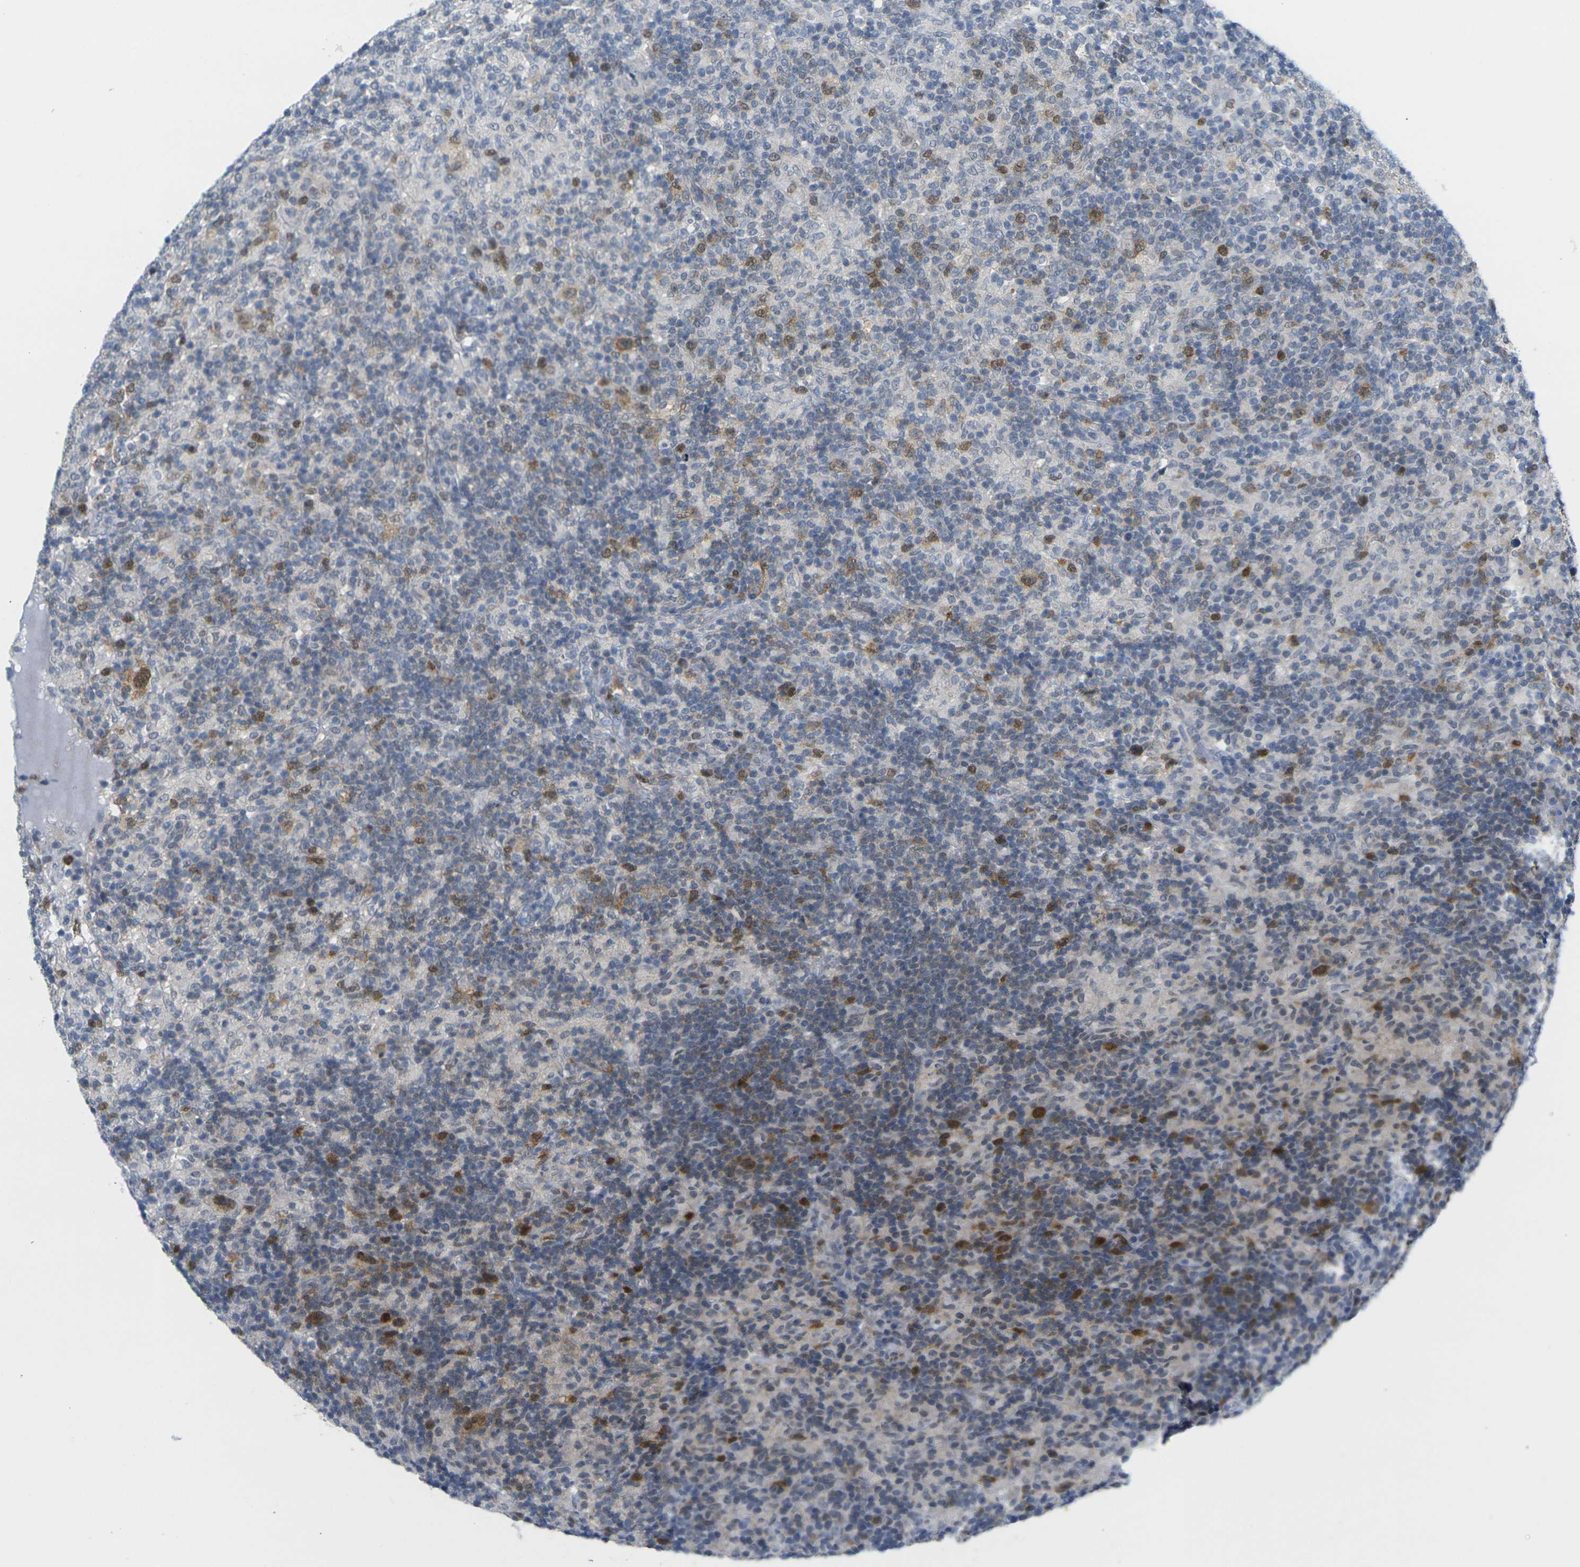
{"staining": {"intensity": "moderate", "quantity": ">75%", "location": "cytoplasmic/membranous,nuclear"}, "tissue": "lymphoma", "cell_type": "Tumor cells", "image_type": "cancer", "snomed": [{"axis": "morphology", "description": "Hodgkin's disease, NOS"}, {"axis": "topography", "description": "Lymph node"}], "caption": "High-magnification brightfield microscopy of lymphoma stained with DAB (brown) and counterstained with hematoxylin (blue). tumor cells exhibit moderate cytoplasmic/membranous and nuclear expression is seen in approximately>75% of cells. Immunohistochemistry stains the protein of interest in brown and the nuclei are stained blue.", "gene": "CDK2", "patient": {"sex": "male", "age": 70}}